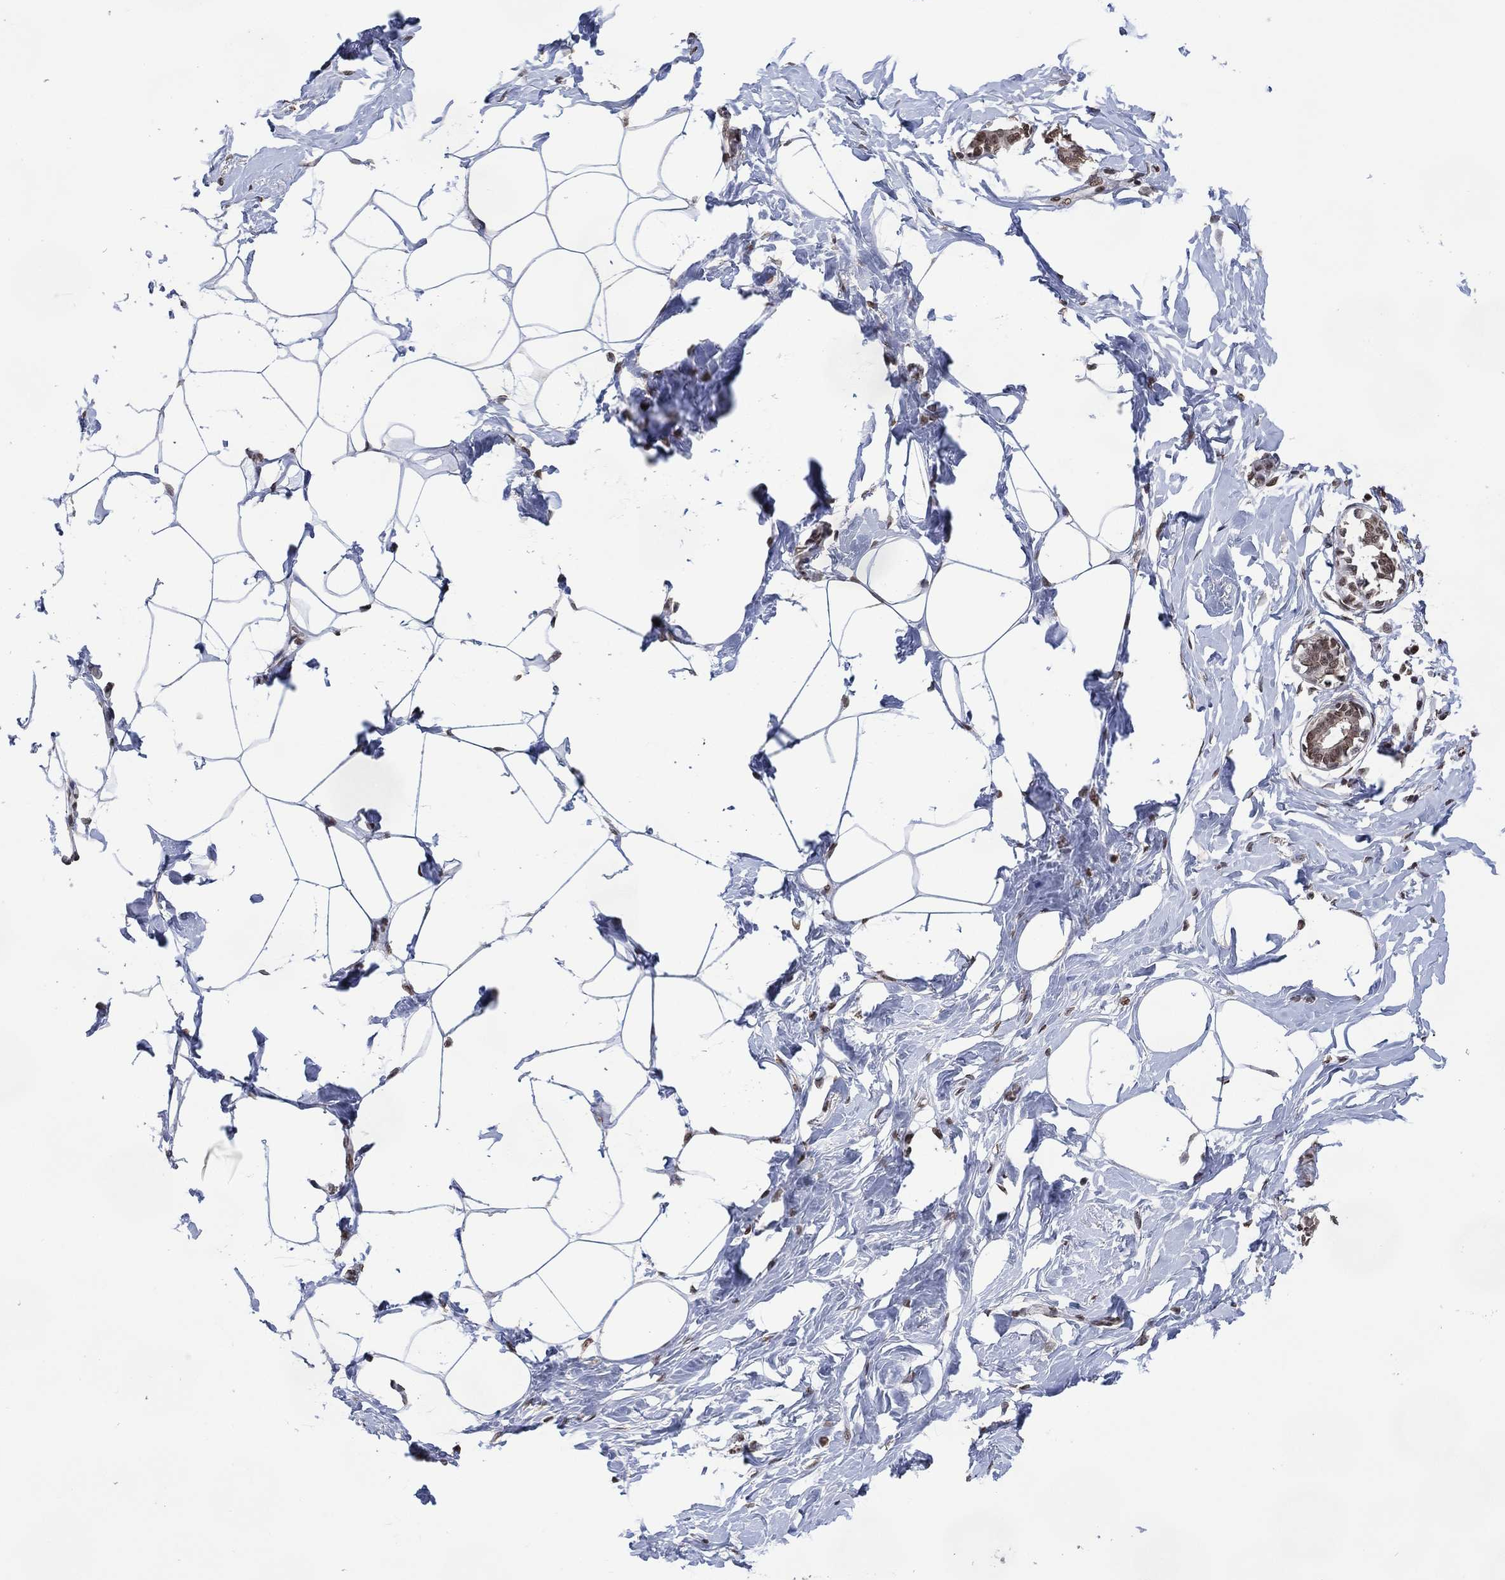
{"staining": {"intensity": "negative", "quantity": "none", "location": "none"}, "tissue": "breast", "cell_type": "Adipocytes", "image_type": "normal", "snomed": [{"axis": "morphology", "description": "Normal tissue, NOS"}, {"axis": "morphology", "description": "Lobular carcinoma, in situ"}, {"axis": "topography", "description": "Breast"}], "caption": "An immunohistochemistry (IHC) image of normal breast is shown. There is no staining in adipocytes of breast.", "gene": "EHMT1", "patient": {"sex": "female", "age": 35}}